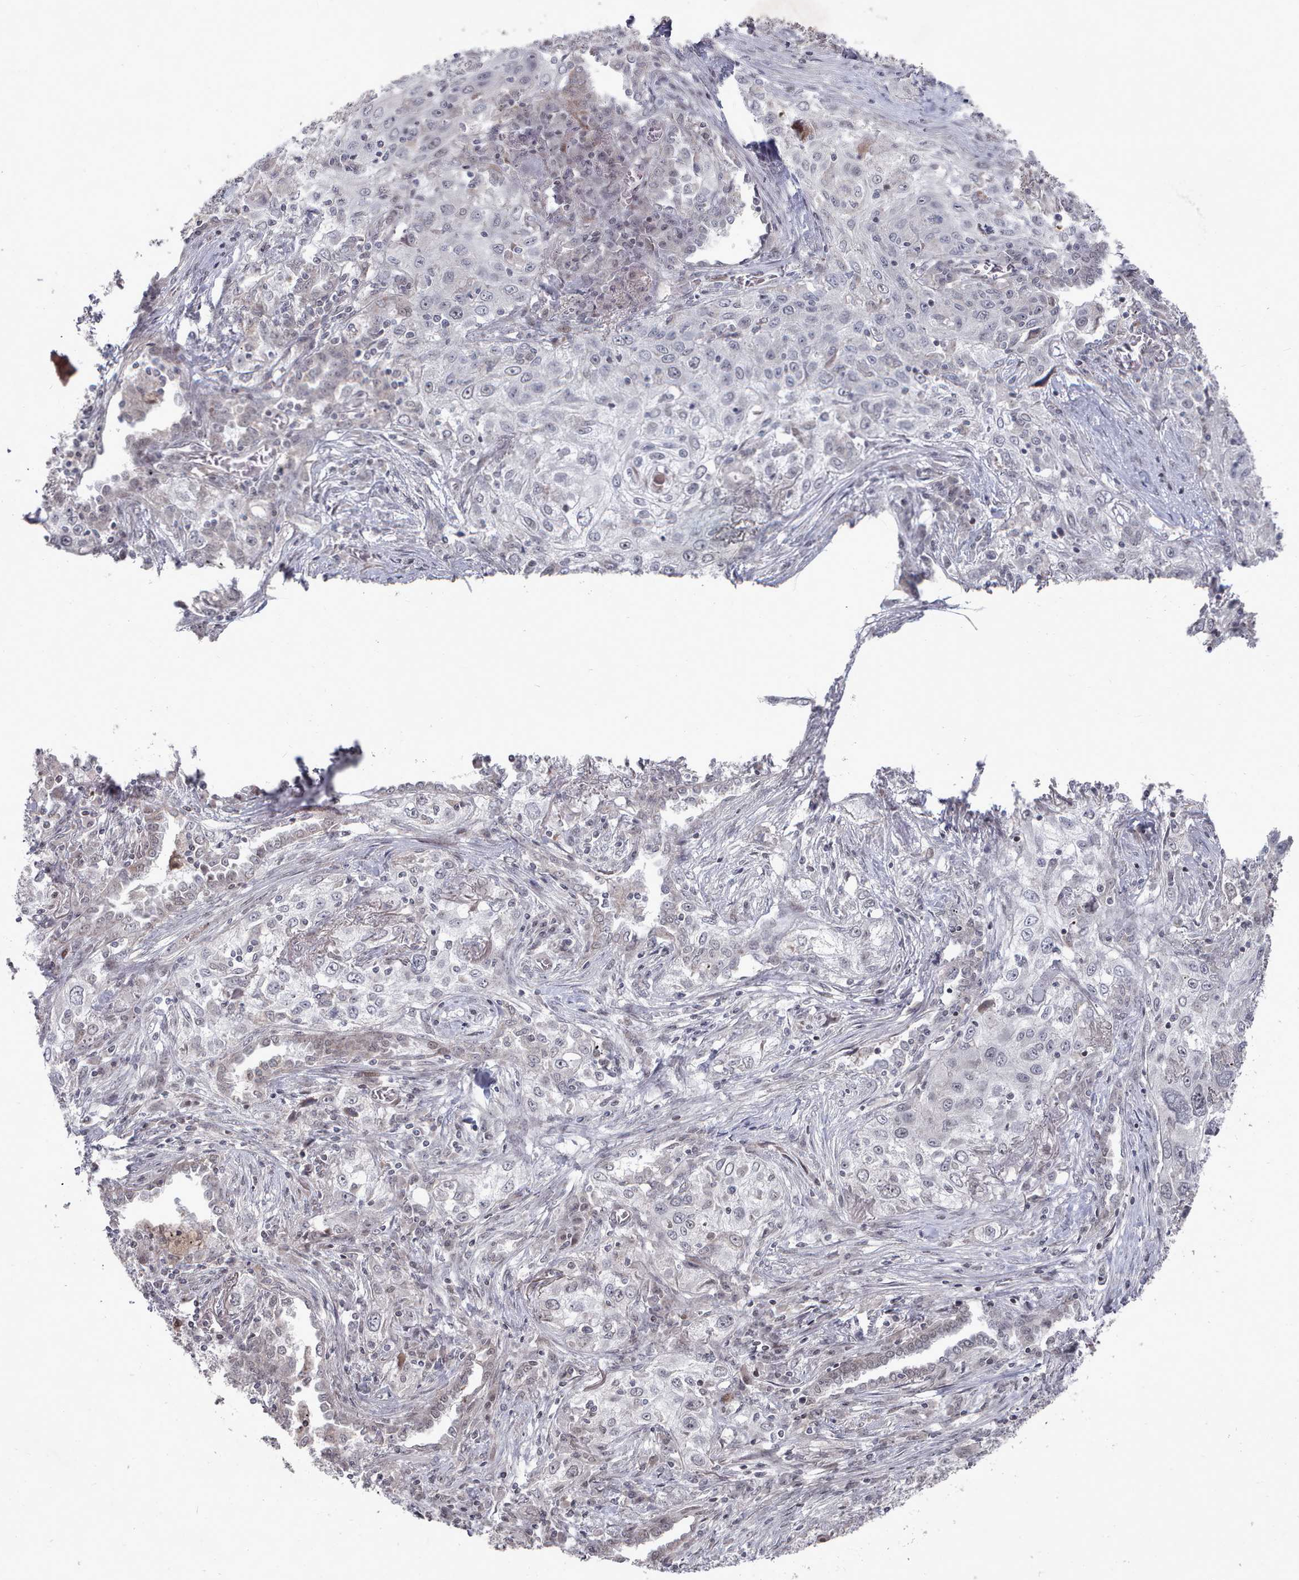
{"staining": {"intensity": "negative", "quantity": "none", "location": "none"}, "tissue": "lung cancer", "cell_type": "Tumor cells", "image_type": "cancer", "snomed": [{"axis": "morphology", "description": "Squamous cell carcinoma, NOS"}, {"axis": "topography", "description": "Lung"}], "caption": "This micrograph is of lung cancer stained with immunohistochemistry to label a protein in brown with the nuclei are counter-stained blue. There is no expression in tumor cells.", "gene": "CPSF4", "patient": {"sex": "female", "age": 69}}